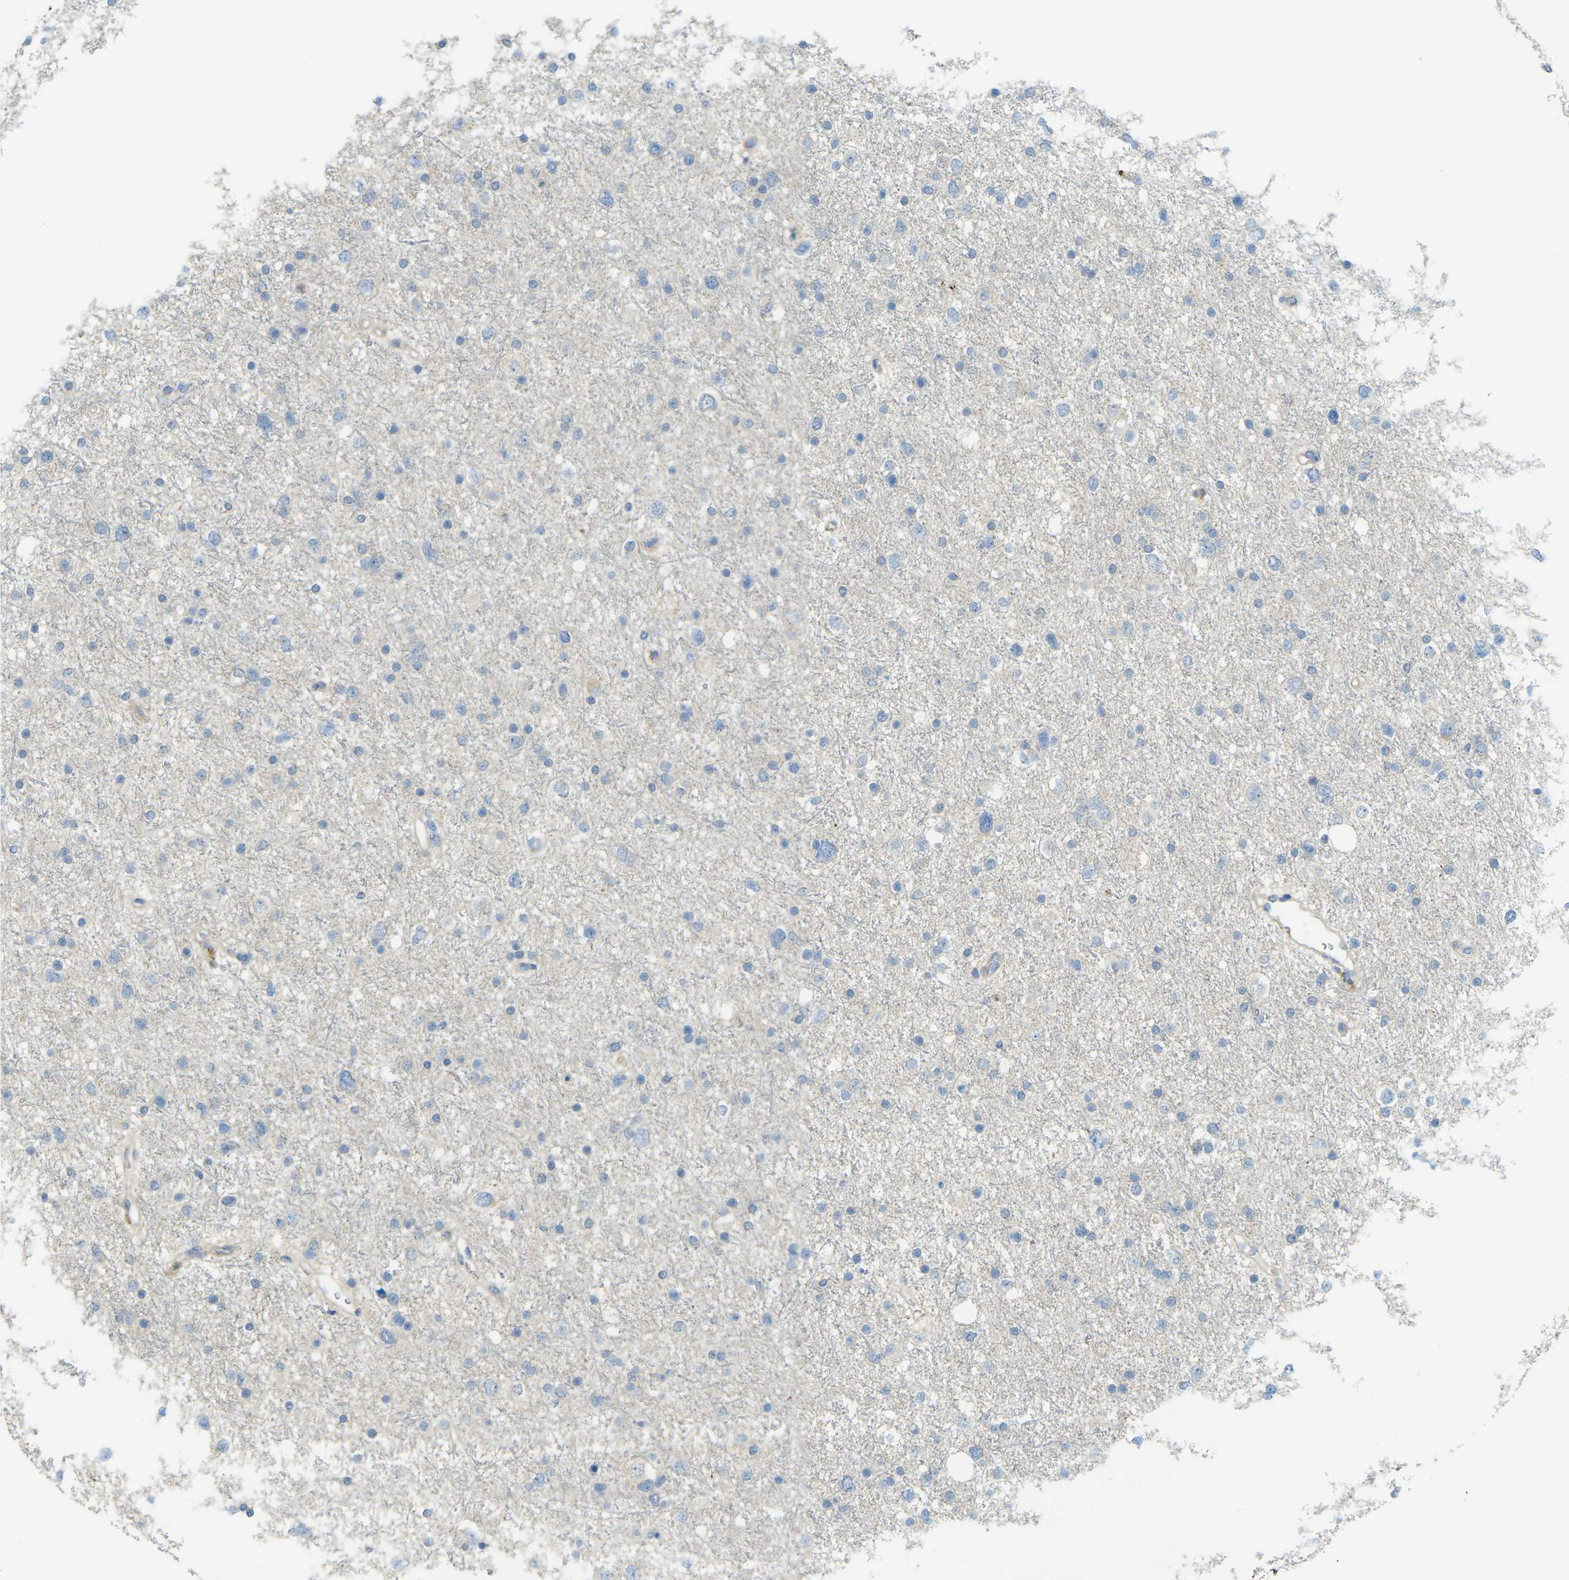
{"staining": {"intensity": "negative", "quantity": "none", "location": "none"}, "tissue": "glioma", "cell_type": "Tumor cells", "image_type": "cancer", "snomed": [{"axis": "morphology", "description": "Glioma, malignant, Low grade"}, {"axis": "topography", "description": "Brain"}], "caption": "Image shows no protein staining in tumor cells of malignant low-grade glioma tissue. Brightfield microscopy of IHC stained with DAB (brown) and hematoxylin (blue), captured at high magnification.", "gene": "MYLK4", "patient": {"sex": "female", "age": 37}}